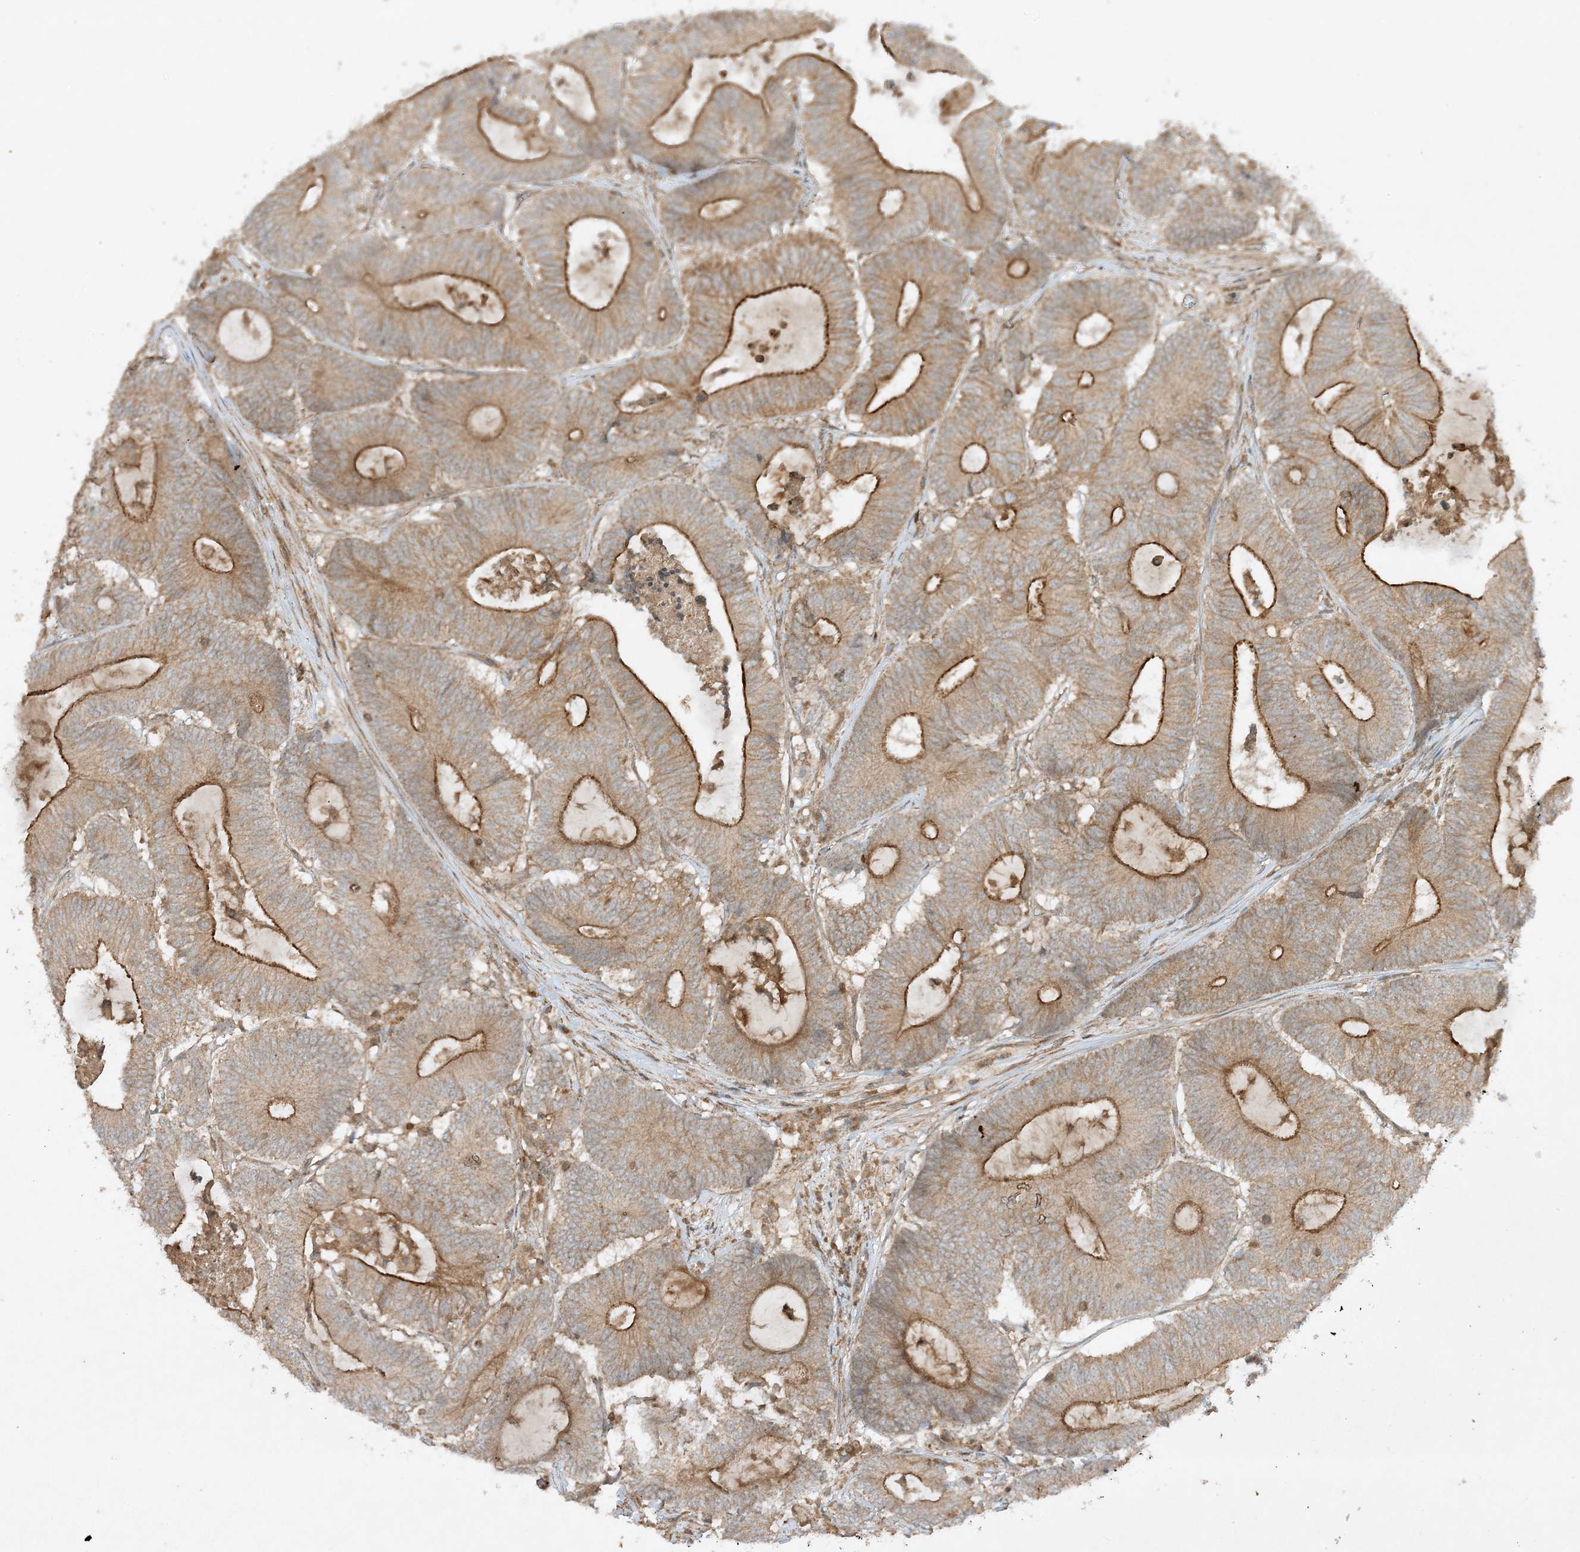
{"staining": {"intensity": "strong", "quantity": ">75%", "location": "cytoplasmic/membranous"}, "tissue": "colorectal cancer", "cell_type": "Tumor cells", "image_type": "cancer", "snomed": [{"axis": "morphology", "description": "Adenocarcinoma, NOS"}, {"axis": "topography", "description": "Colon"}], "caption": "This is an image of immunohistochemistry (IHC) staining of colorectal cancer (adenocarcinoma), which shows strong positivity in the cytoplasmic/membranous of tumor cells.", "gene": "XRN1", "patient": {"sex": "female", "age": 84}}